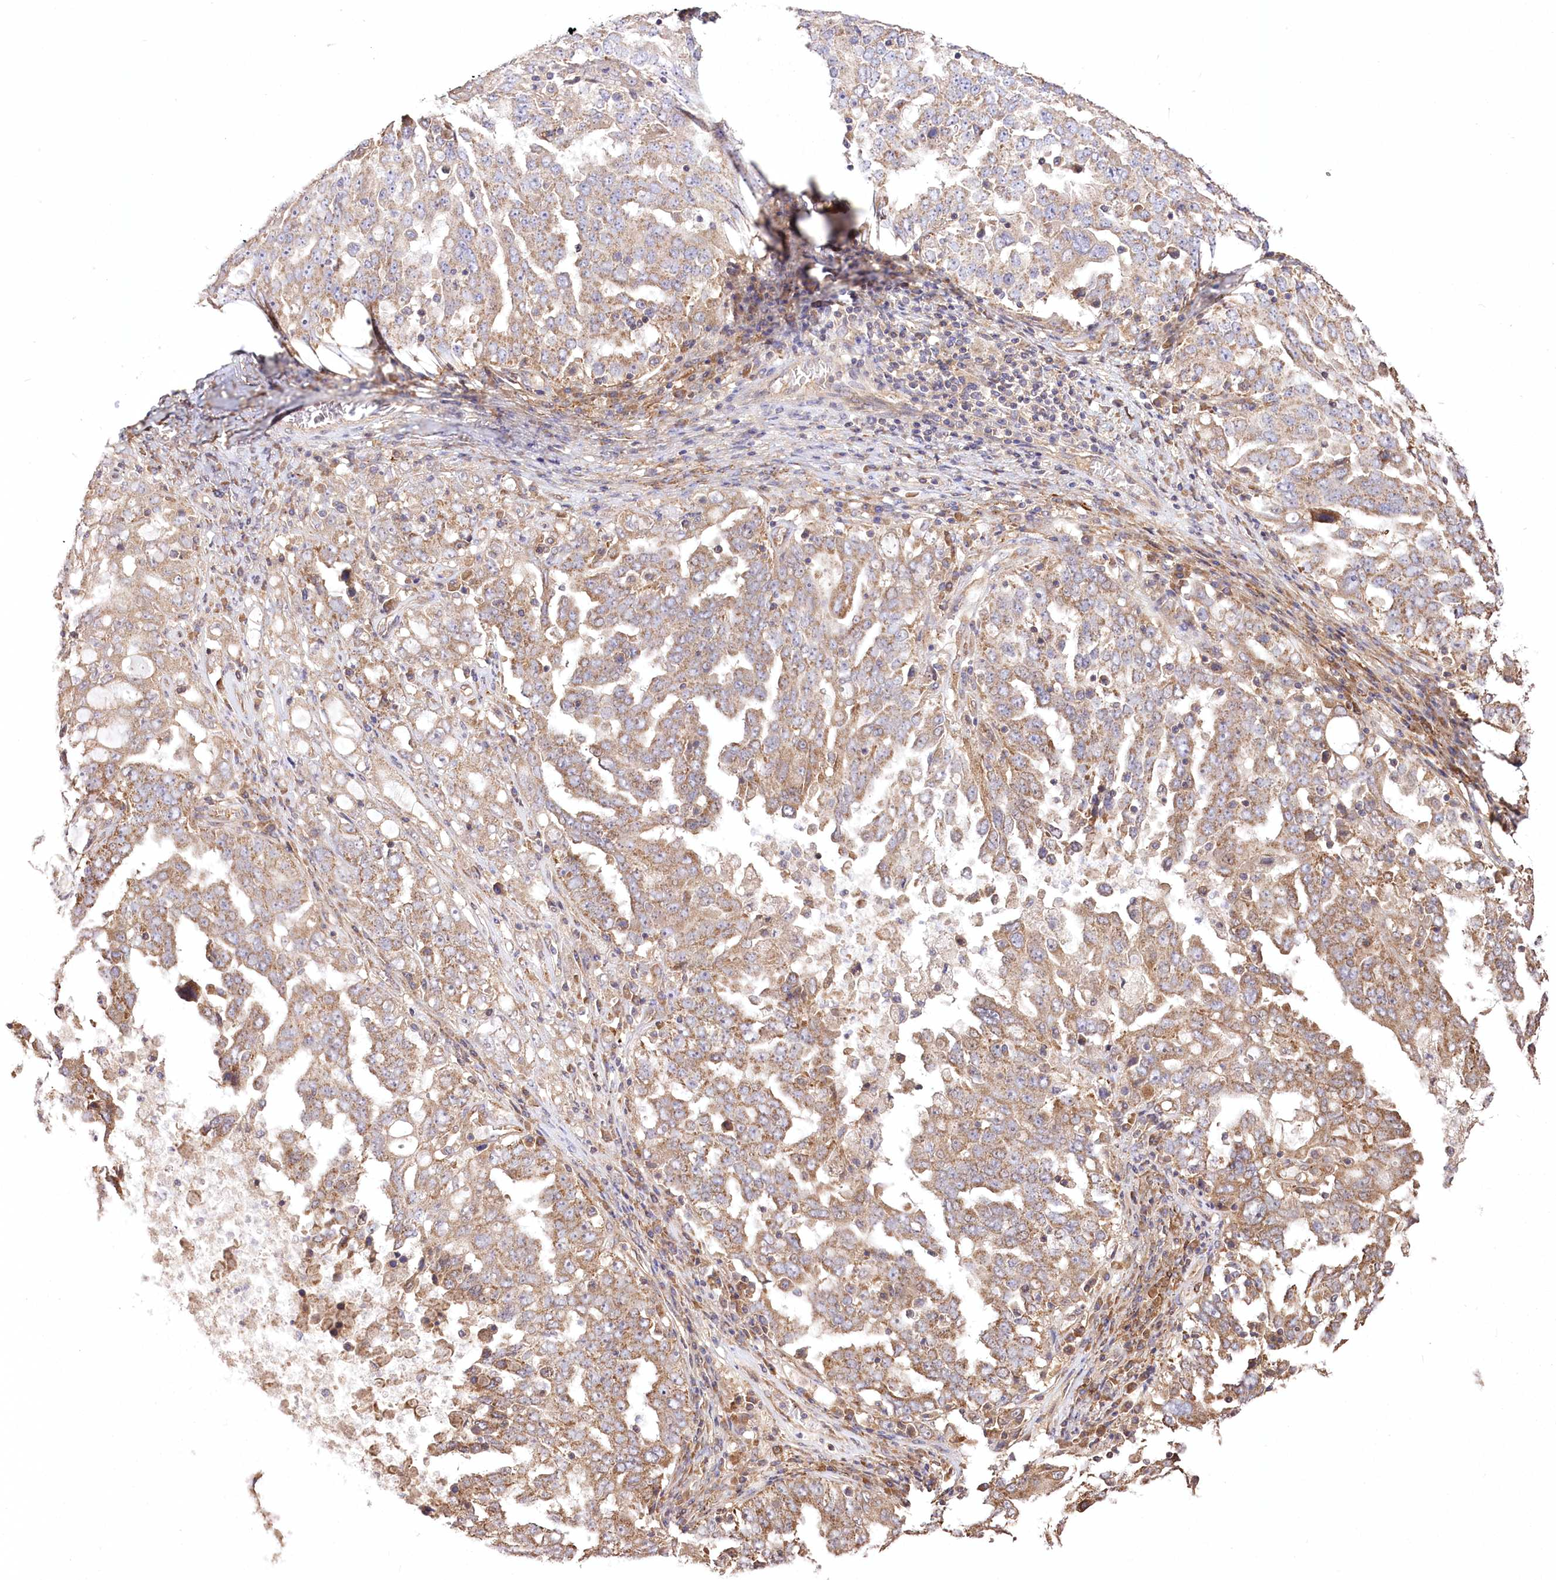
{"staining": {"intensity": "moderate", "quantity": ">75%", "location": "cytoplasmic/membranous"}, "tissue": "ovarian cancer", "cell_type": "Tumor cells", "image_type": "cancer", "snomed": [{"axis": "morphology", "description": "Carcinoma, endometroid"}, {"axis": "topography", "description": "Ovary"}], "caption": "This histopathology image exhibits endometroid carcinoma (ovarian) stained with immunohistochemistry (IHC) to label a protein in brown. The cytoplasmic/membranous of tumor cells show moderate positivity for the protein. Nuclei are counter-stained blue.", "gene": "PRSS53", "patient": {"sex": "female", "age": 62}}